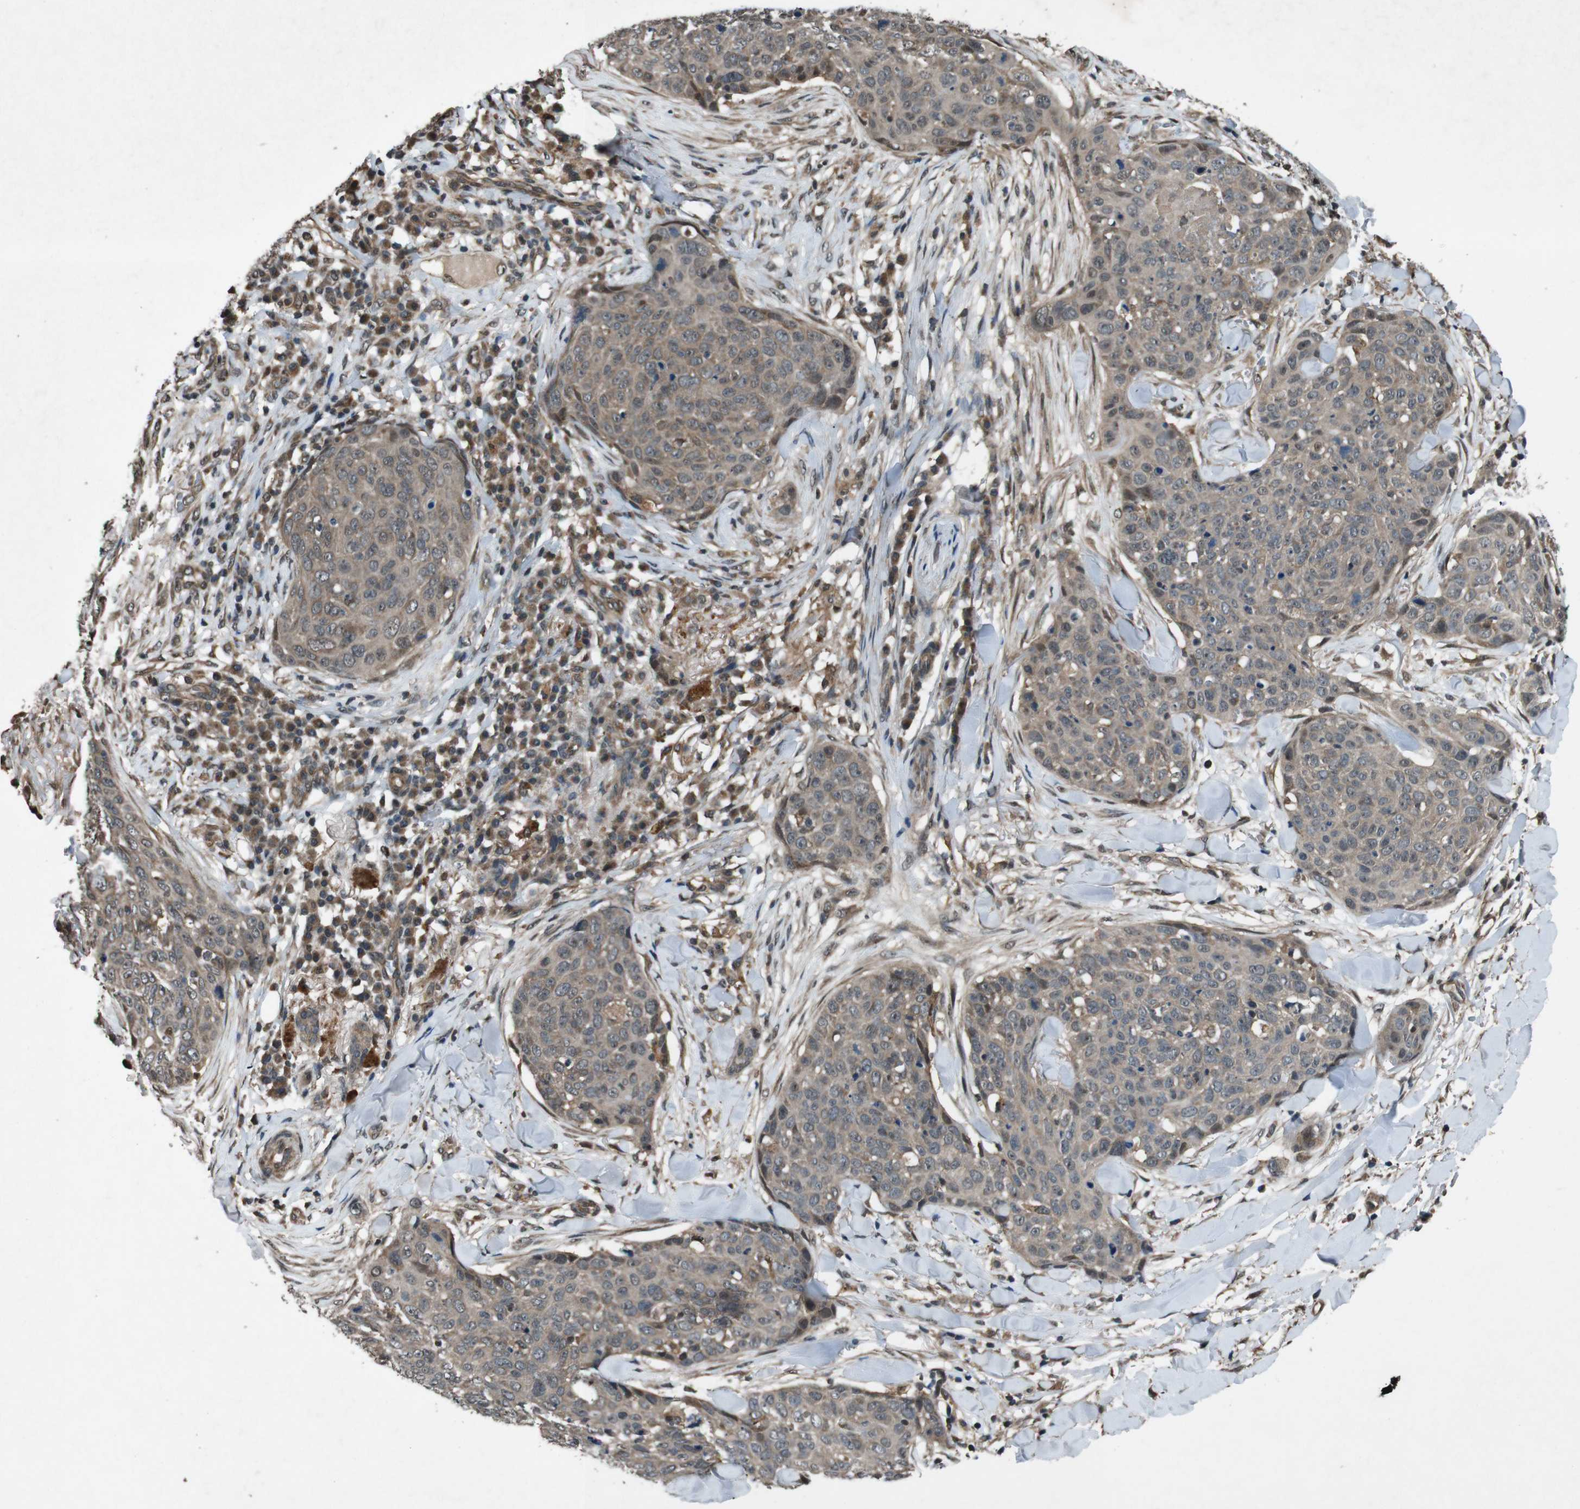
{"staining": {"intensity": "weak", "quantity": "25%-75%", "location": "cytoplasmic/membranous"}, "tissue": "skin cancer", "cell_type": "Tumor cells", "image_type": "cancer", "snomed": [{"axis": "morphology", "description": "Squamous cell carcinoma in situ, NOS"}, {"axis": "morphology", "description": "Squamous cell carcinoma, NOS"}, {"axis": "topography", "description": "Skin"}], "caption": "This image demonstrates IHC staining of skin cancer (squamous cell carcinoma), with low weak cytoplasmic/membranous staining in approximately 25%-75% of tumor cells.", "gene": "SOCS1", "patient": {"sex": "male", "age": 93}}